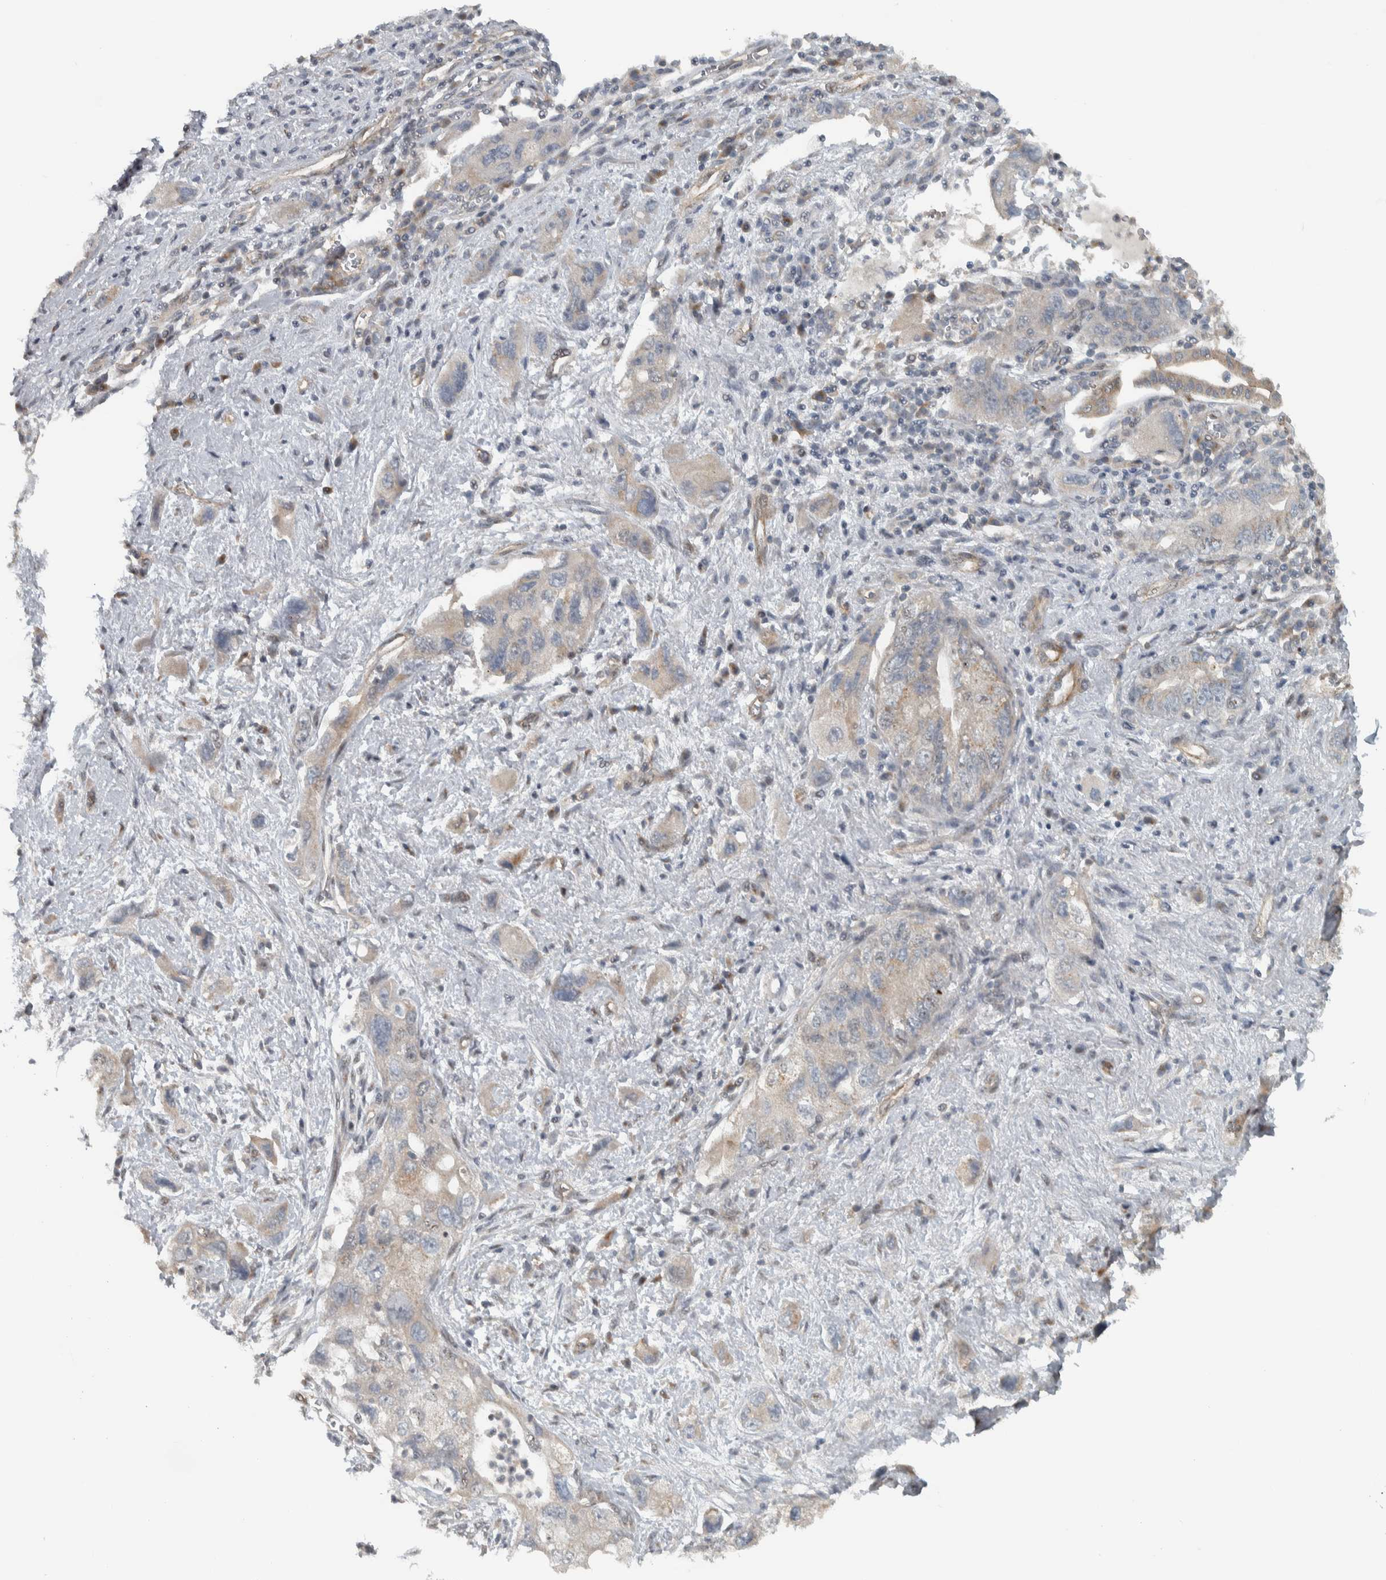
{"staining": {"intensity": "weak", "quantity": "<25%", "location": "cytoplasmic/membranous"}, "tissue": "pancreatic cancer", "cell_type": "Tumor cells", "image_type": "cancer", "snomed": [{"axis": "morphology", "description": "Adenocarcinoma, NOS"}, {"axis": "topography", "description": "Pancreas"}], "caption": "A micrograph of human pancreatic cancer is negative for staining in tumor cells. (DAB (3,3'-diaminobenzidine) immunohistochemistry visualized using brightfield microscopy, high magnification).", "gene": "NAPG", "patient": {"sex": "female", "age": 73}}